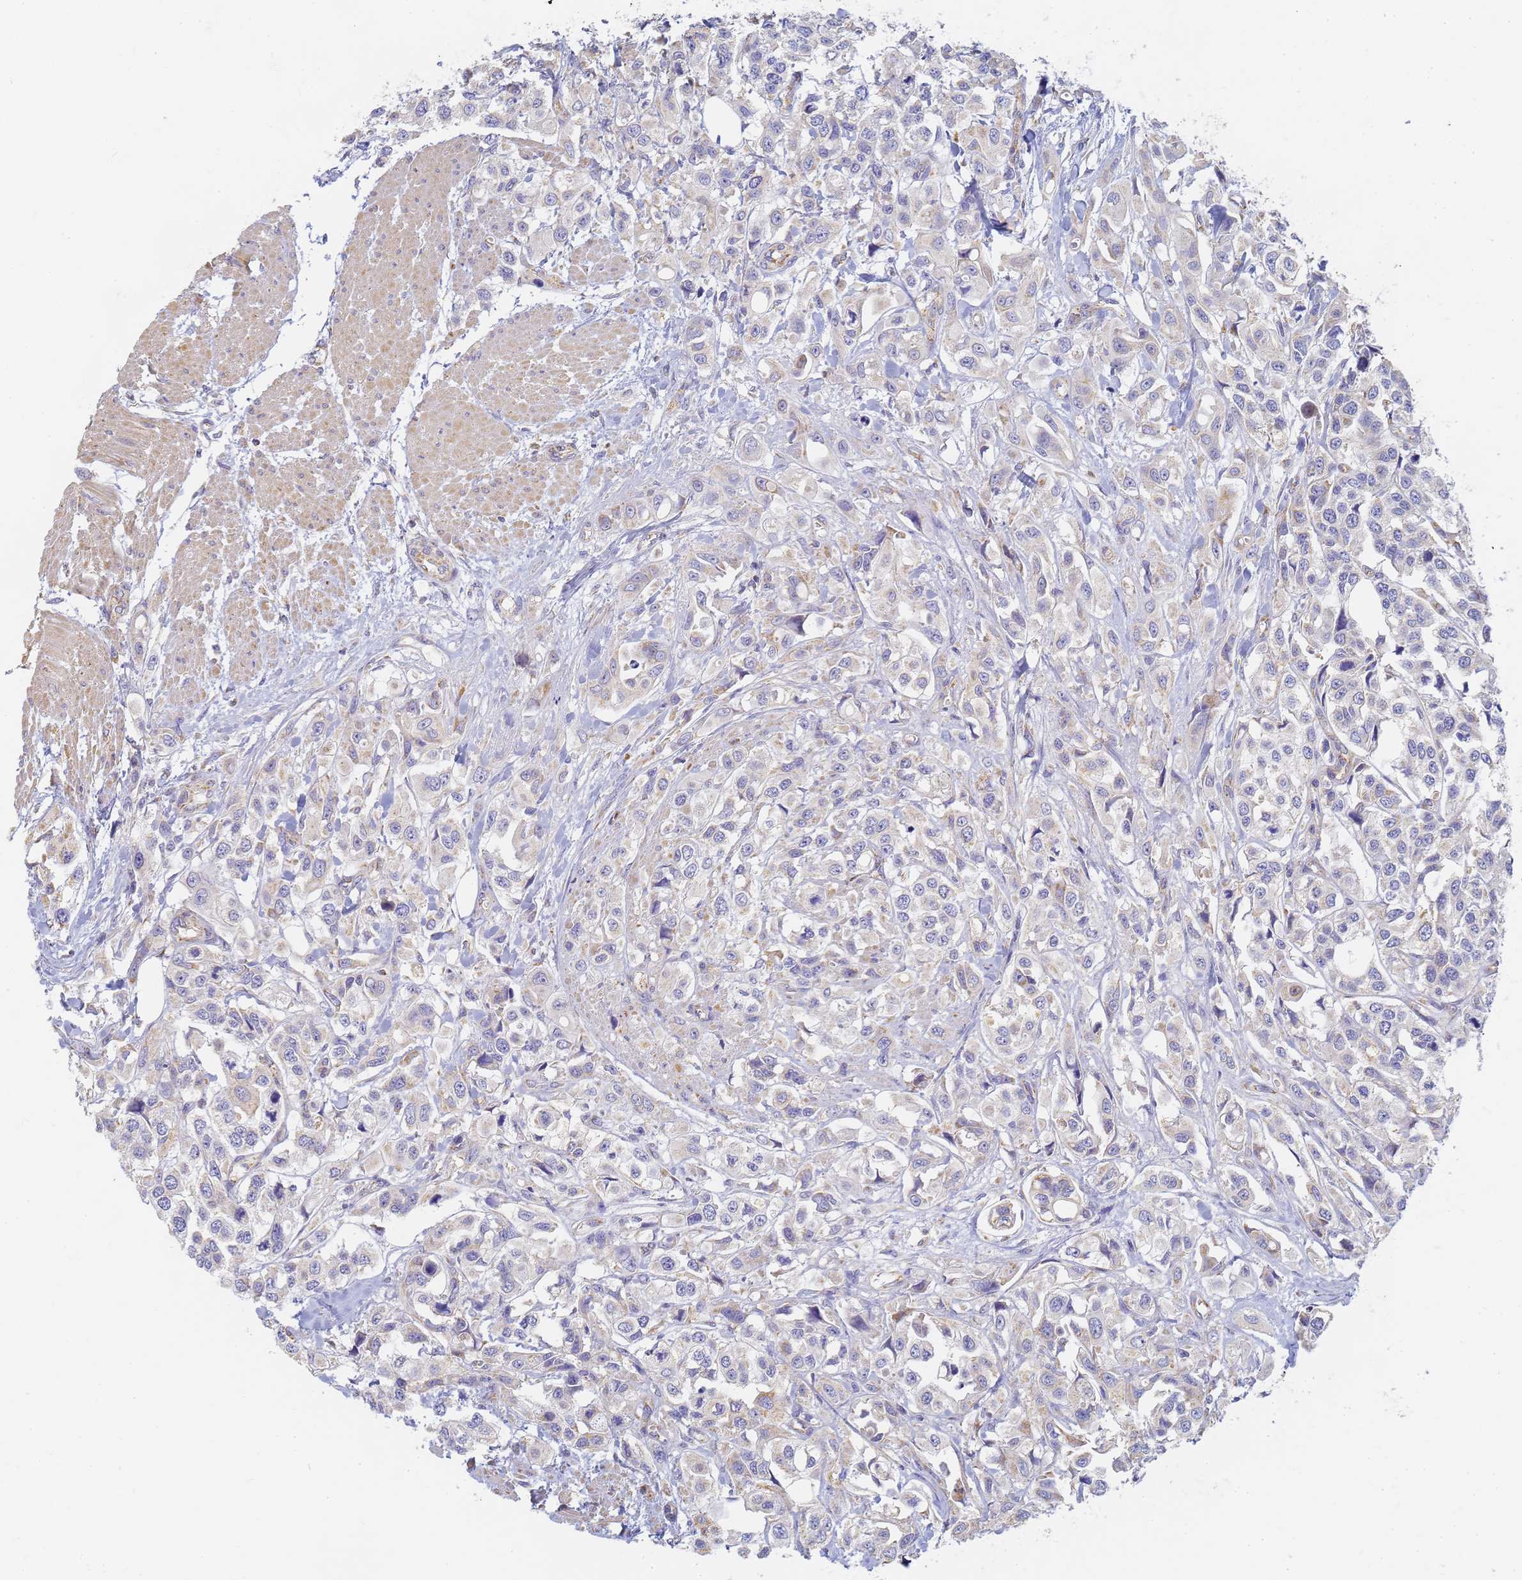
{"staining": {"intensity": "negative", "quantity": "none", "location": "none"}, "tissue": "urothelial cancer", "cell_type": "Tumor cells", "image_type": "cancer", "snomed": [{"axis": "morphology", "description": "Urothelial carcinoma, High grade"}, {"axis": "topography", "description": "Urinary bladder"}], "caption": "Tumor cells show no significant protein staining in urothelial carcinoma (high-grade).", "gene": "UTP23", "patient": {"sex": "male", "age": 67}}